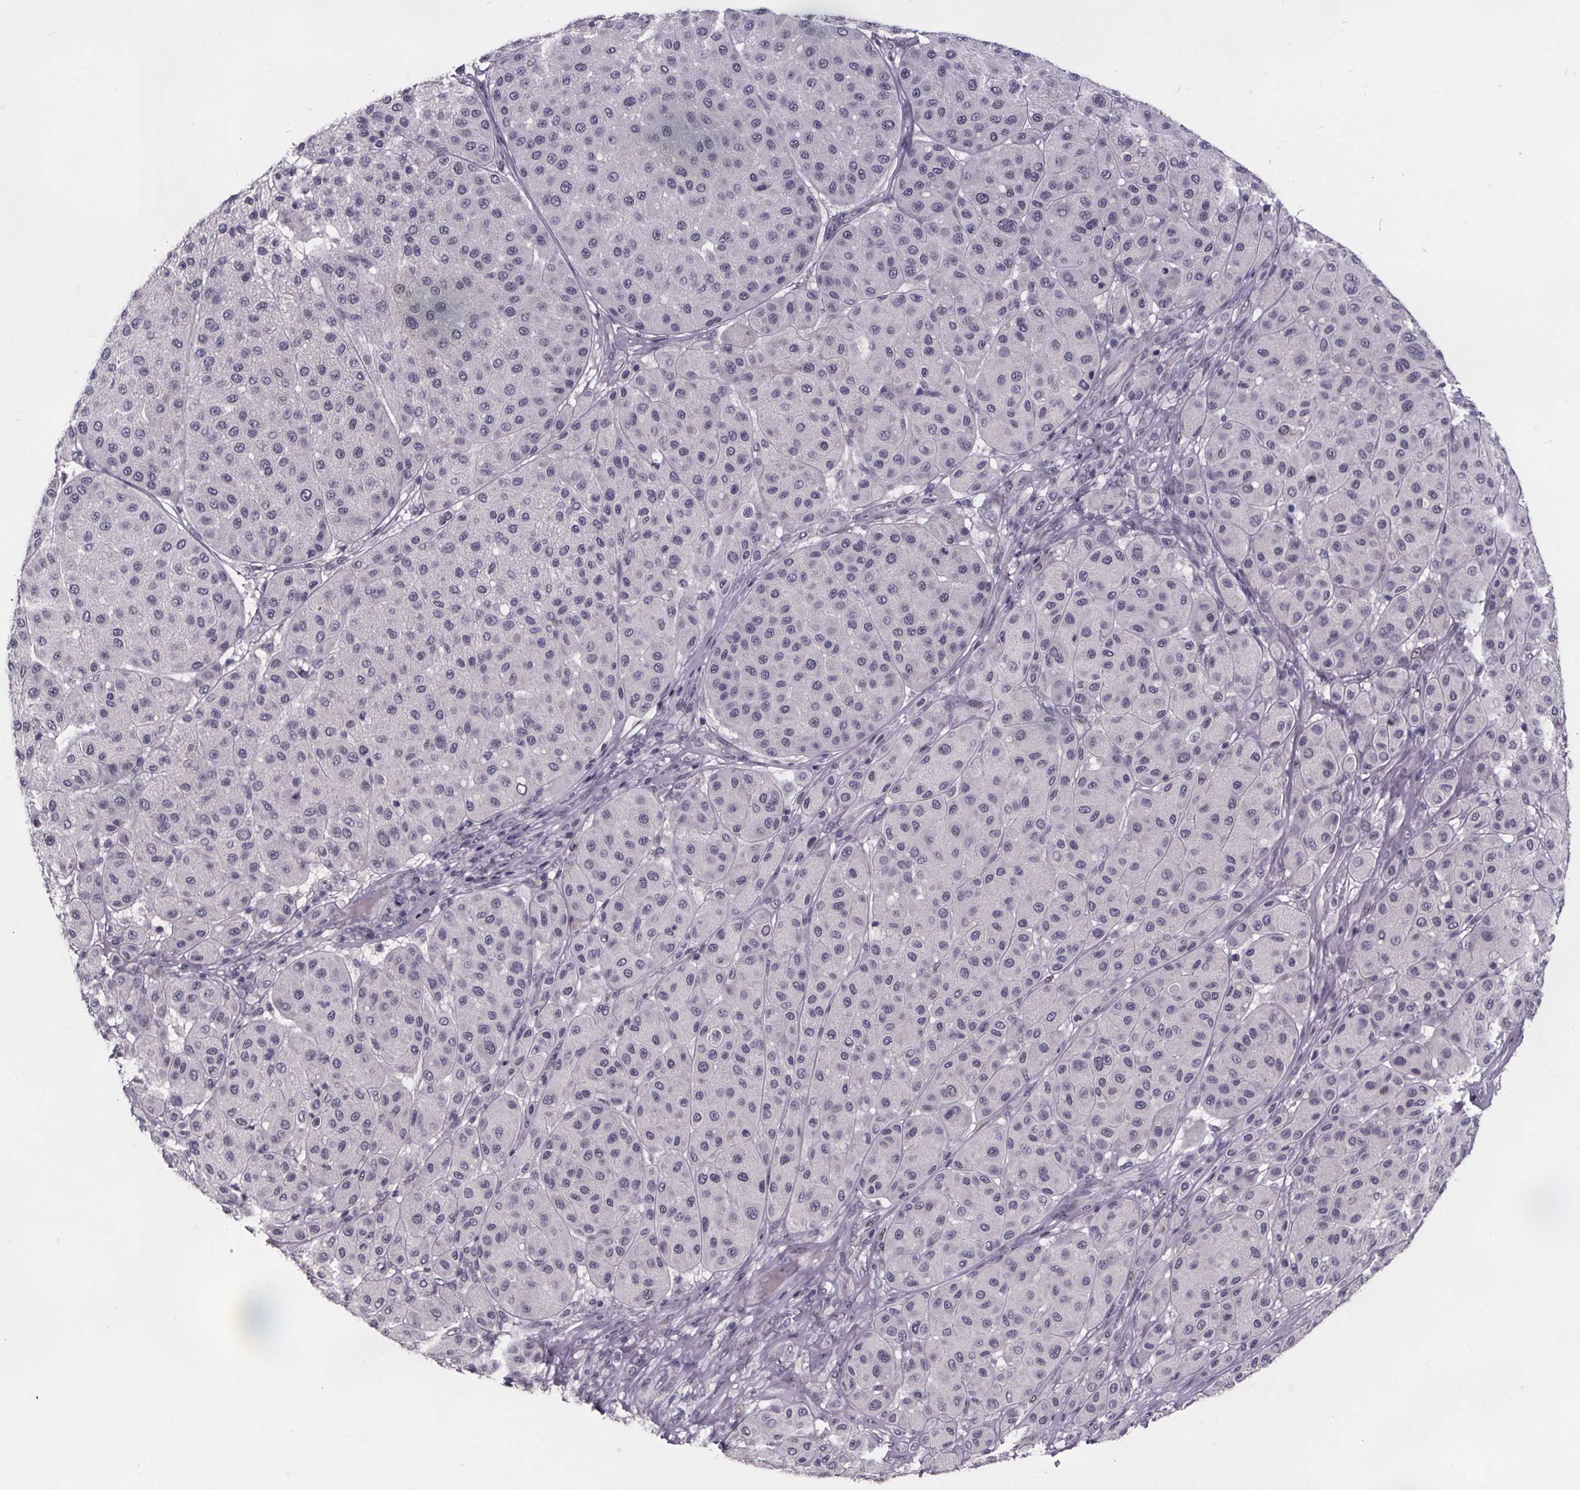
{"staining": {"intensity": "negative", "quantity": "none", "location": "none"}, "tissue": "melanoma", "cell_type": "Tumor cells", "image_type": "cancer", "snomed": [{"axis": "morphology", "description": "Malignant melanoma, Metastatic site"}, {"axis": "topography", "description": "Smooth muscle"}], "caption": "Image shows no protein expression in tumor cells of melanoma tissue.", "gene": "AR", "patient": {"sex": "male", "age": 41}}